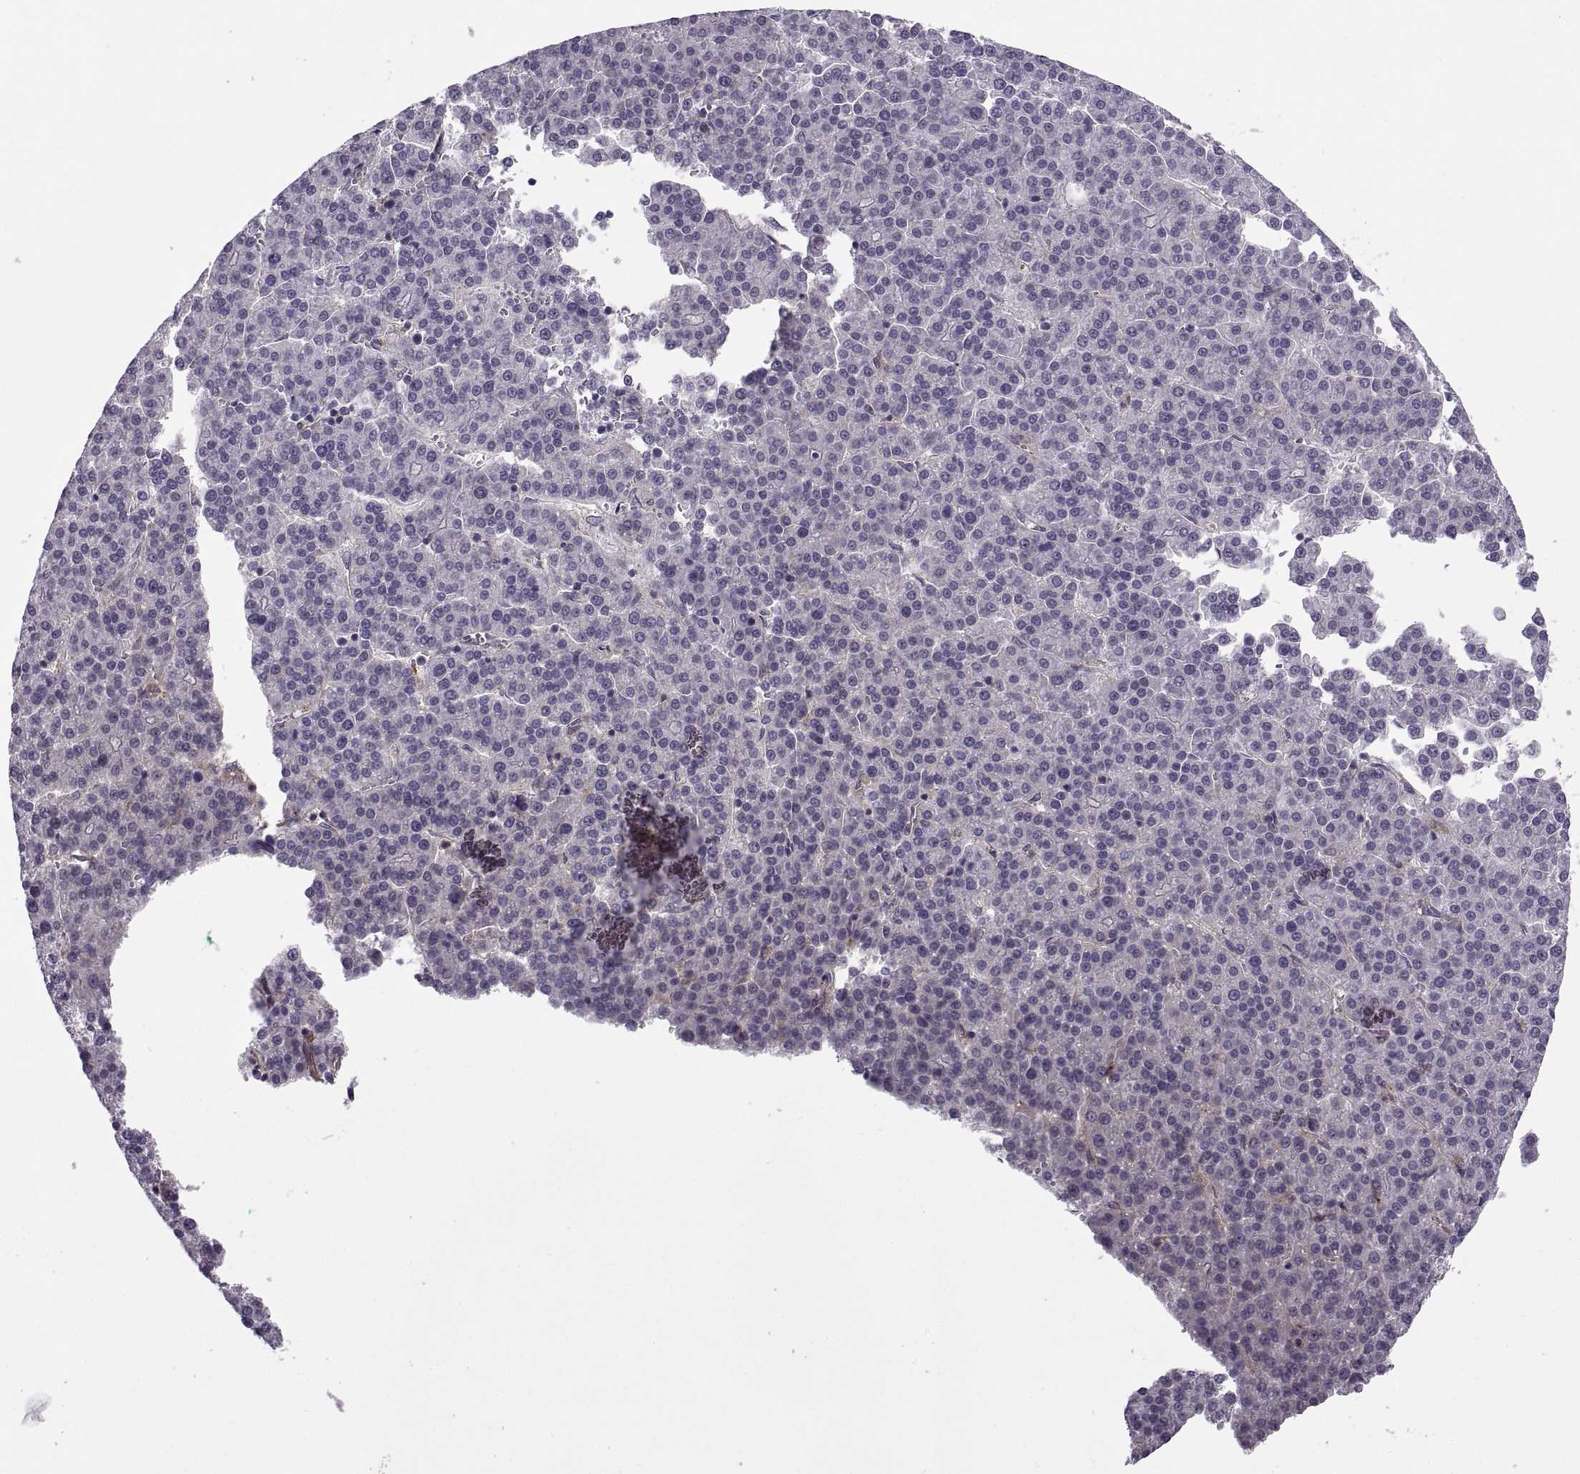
{"staining": {"intensity": "negative", "quantity": "none", "location": "none"}, "tissue": "liver cancer", "cell_type": "Tumor cells", "image_type": "cancer", "snomed": [{"axis": "morphology", "description": "Carcinoma, Hepatocellular, NOS"}, {"axis": "topography", "description": "Liver"}], "caption": "Tumor cells show no significant expression in liver hepatocellular carcinoma.", "gene": "RALB", "patient": {"sex": "female", "age": 58}}